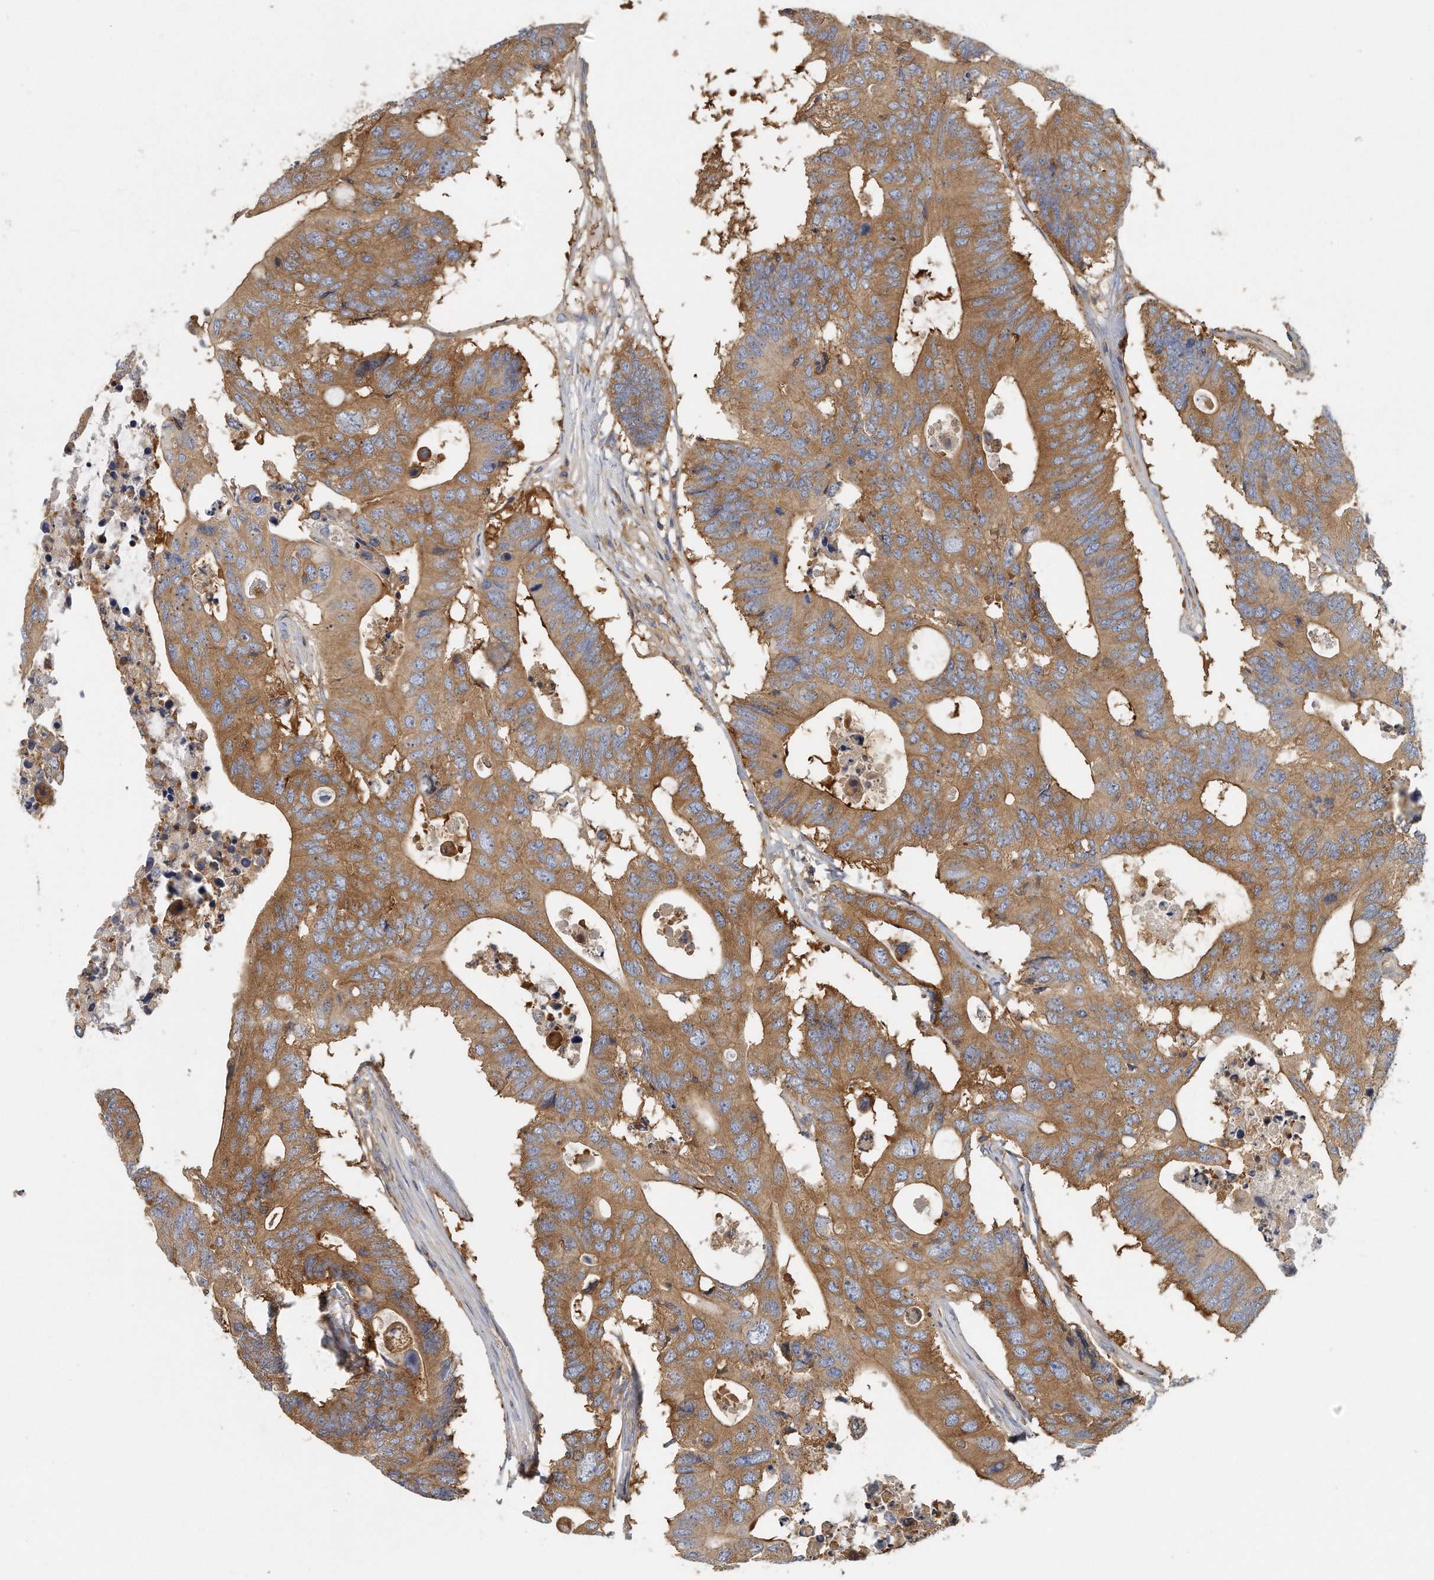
{"staining": {"intensity": "moderate", "quantity": ">75%", "location": "cytoplasmic/membranous"}, "tissue": "colorectal cancer", "cell_type": "Tumor cells", "image_type": "cancer", "snomed": [{"axis": "morphology", "description": "Adenocarcinoma, NOS"}, {"axis": "topography", "description": "Colon"}], "caption": "Protein staining of adenocarcinoma (colorectal) tissue exhibits moderate cytoplasmic/membranous expression in approximately >75% of tumor cells.", "gene": "EIF3I", "patient": {"sex": "male", "age": 71}}